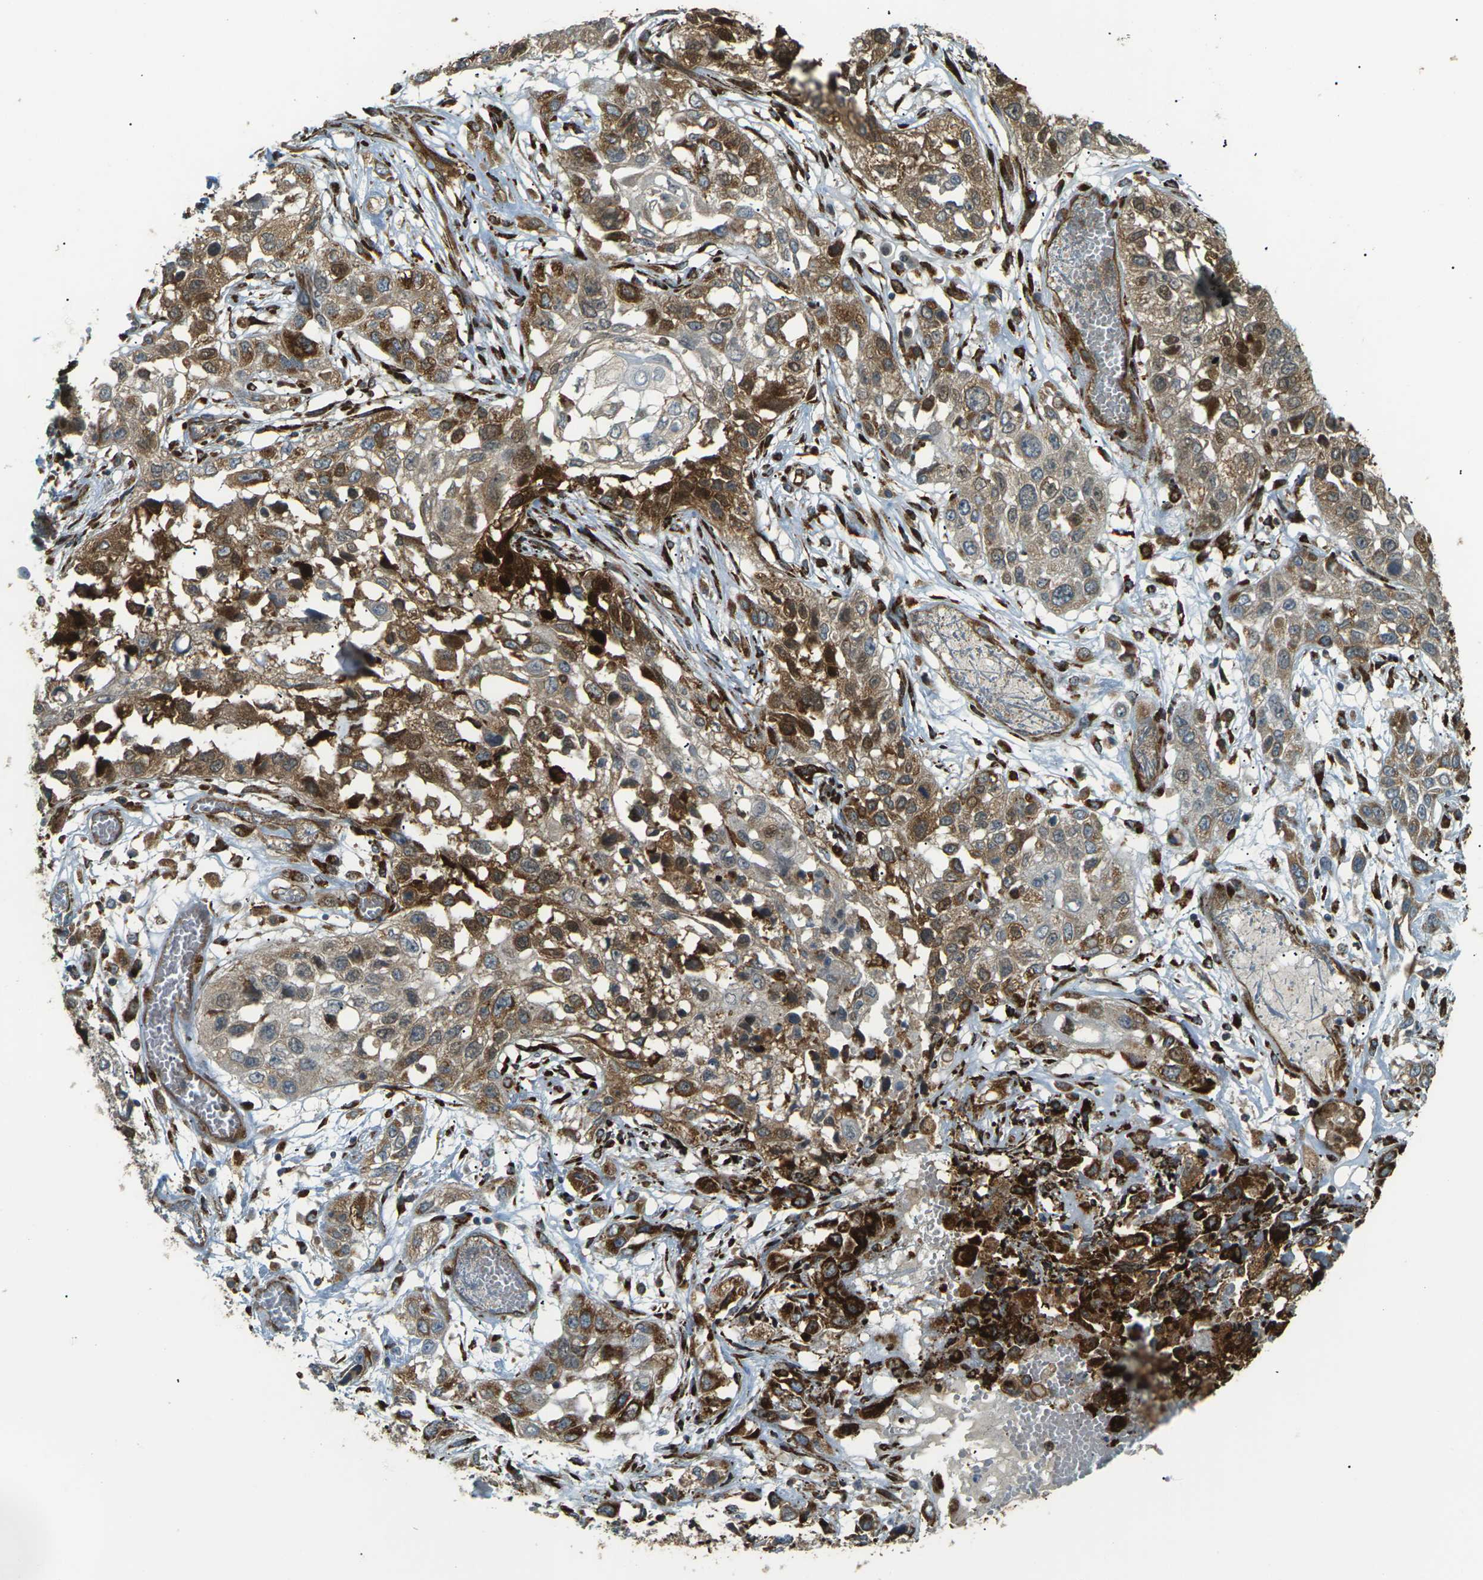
{"staining": {"intensity": "moderate", "quantity": "25%-75%", "location": "cytoplasmic/membranous"}, "tissue": "lung cancer", "cell_type": "Tumor cells", "image_type": "cancer", "snomed": [{"axis": "morphology", "description": "Squamous cell carcinoma, NOS"}, {"axis": "topography", "description": "Lung"}], "caption": "Immunohistochemistry image of neoplastic tissue: squamous cell carcinoma (lung) stained using IHC demonstrates medium levels of moderate protein expression localized specifically in the cytoplasmic/membranous of tumor cells, appearing as a cytoplasmic/membranous brown color.", "gene": "S1PR1", "patient": {"sex": "male", "age": 71}}